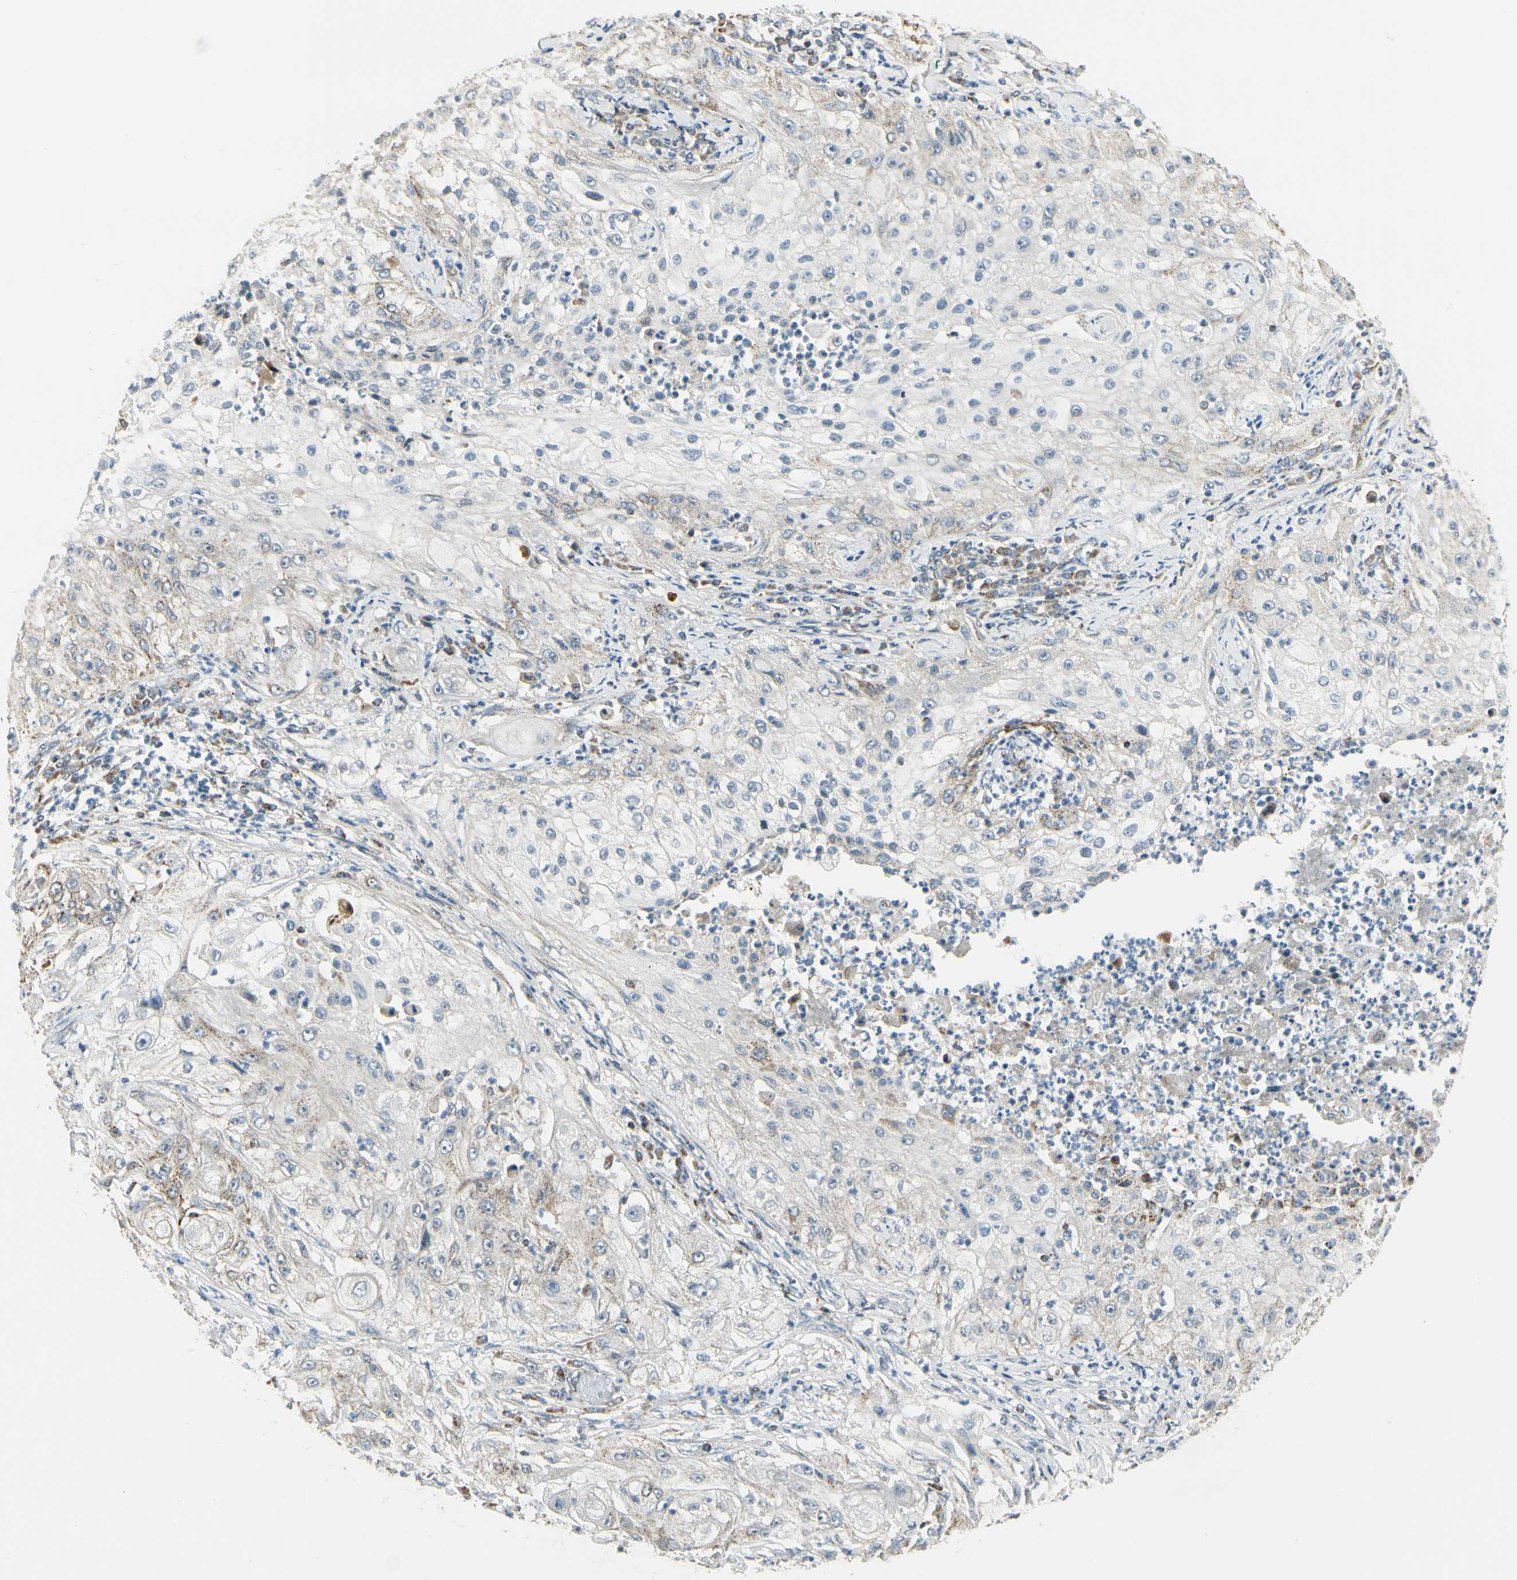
{"staining": {"intensity": "moderate", "quantity": "25%-75%", "location": "cytoplasmic/membranous"}, "tissue": "lung cancer", "cell_type": "Tumor cells", "image_type": "cancer", "snomed": [{"axis": "morphology", "description": "Inflammation, NOS"}, {"axis": "morphology", "description": "Squamous cell carcinoma, NOS"}, {"axis": "topography", "description": "Lymph node"}, {"axis": "topography", "description": "Soft tissue"}, {"axis": "topography", "description": "Lung"}], "caption": "Brown immunohistochemical staining in lung cancer demonstrates moderate cytoplasmic/membranous expression in approximately 25%-75% of tumor cells.", "gene": "ANKS6", "patient": {"sex": "male", "age": 66}}